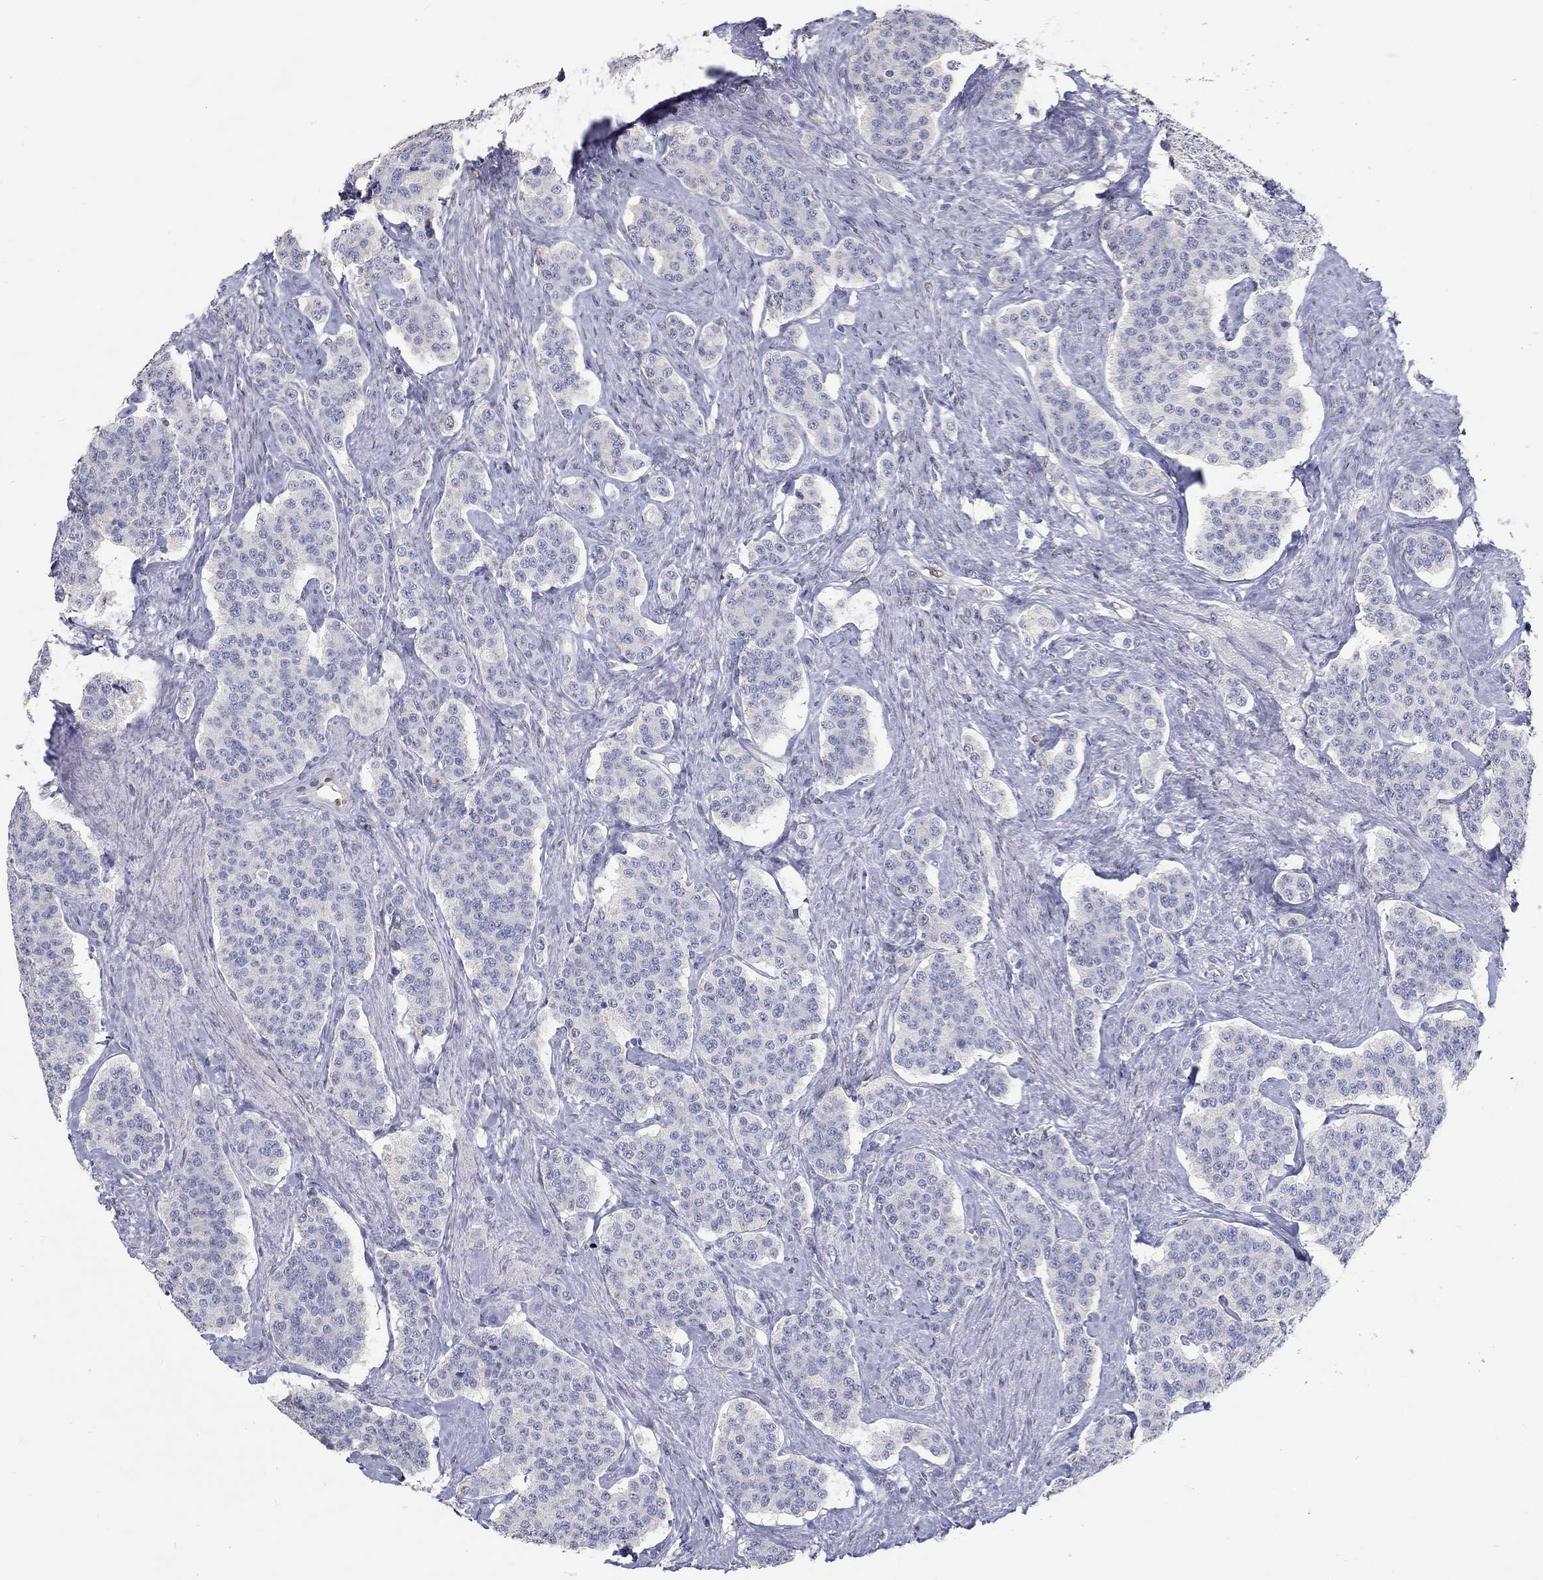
{"staining": {"intensity": "negative", "quantity": "none", "location": "none"}, "tissue": "carcinoid", "cell_type": "Tumor cells", "image_type": "cancer", "snomed": [{"axis": "morphology", "description": "Carcinoid, malignant, NOS"}, {"axis": "topography", "description": "Small intestine"}], "caption": "Human carcinoid (malignant) stained for a protein using IHC demonstrates no expression in tumor cells.", "gene": "FGF2", "patient": {"sex": "female", "age": 58}}